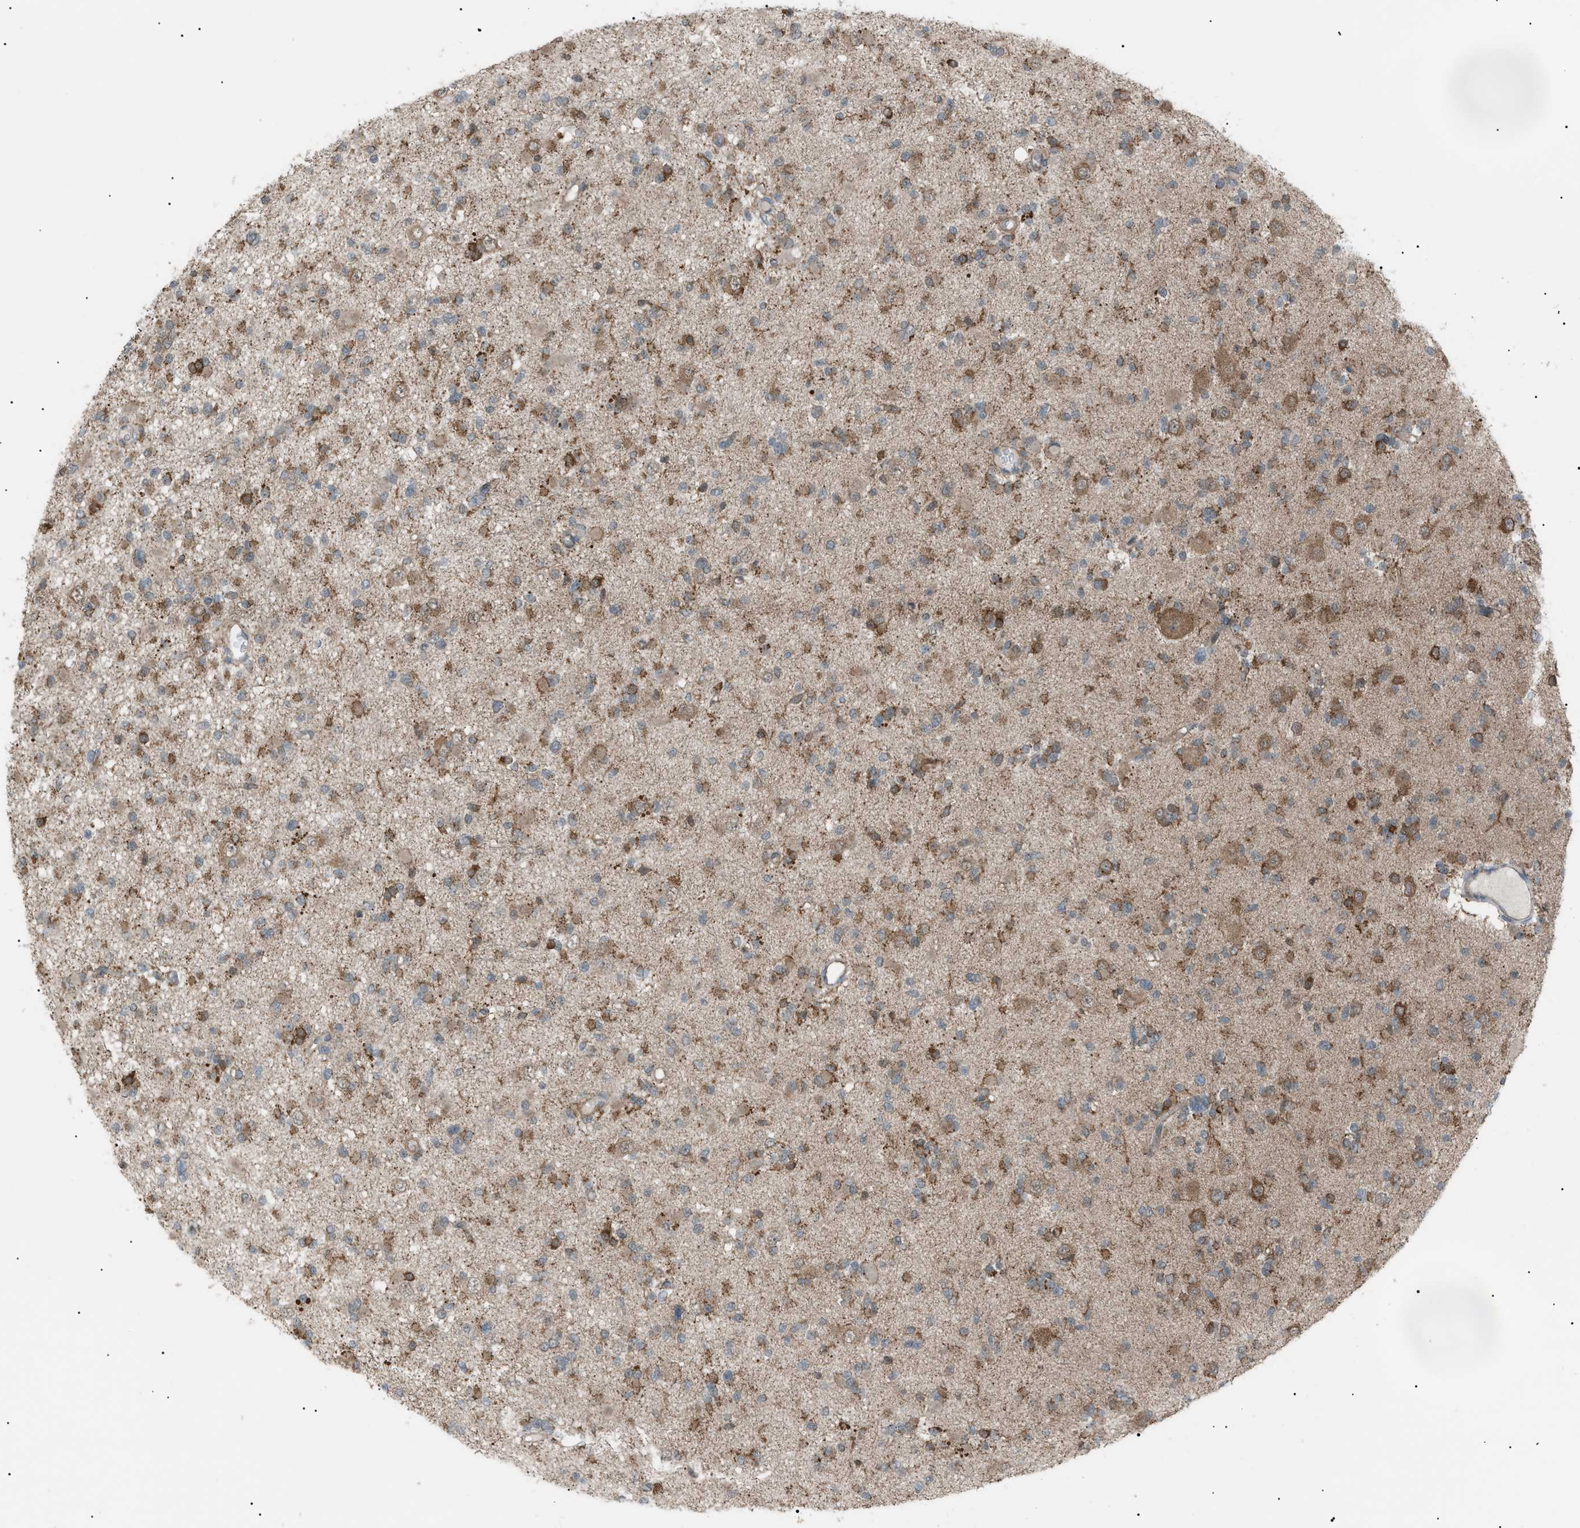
{"staining": {"intensity": "moderate", "quantity": "25%-75%", "location": "cytoplasmic/membranous"}, "tissue": "glioma", "cell_type": "Tumor cells", "image_type": "cancer", "snomed": [{"axis": "morphology", "description": "Glioma, malignant, Low grade"}, {"axis": "topography", "description": "Brain"}], "caption": "Malignant glioma (low-grade) was stained to show a protein in brown. There is medium levels of moderate cytoplasmic/membranous staining in approximately 25%-75% of tumor cells. (brown staining indicates protein expression, while blue staining denotes nuclei).", "gene": "LPIN2", "patient": {"sex": "female", "age": 22}}